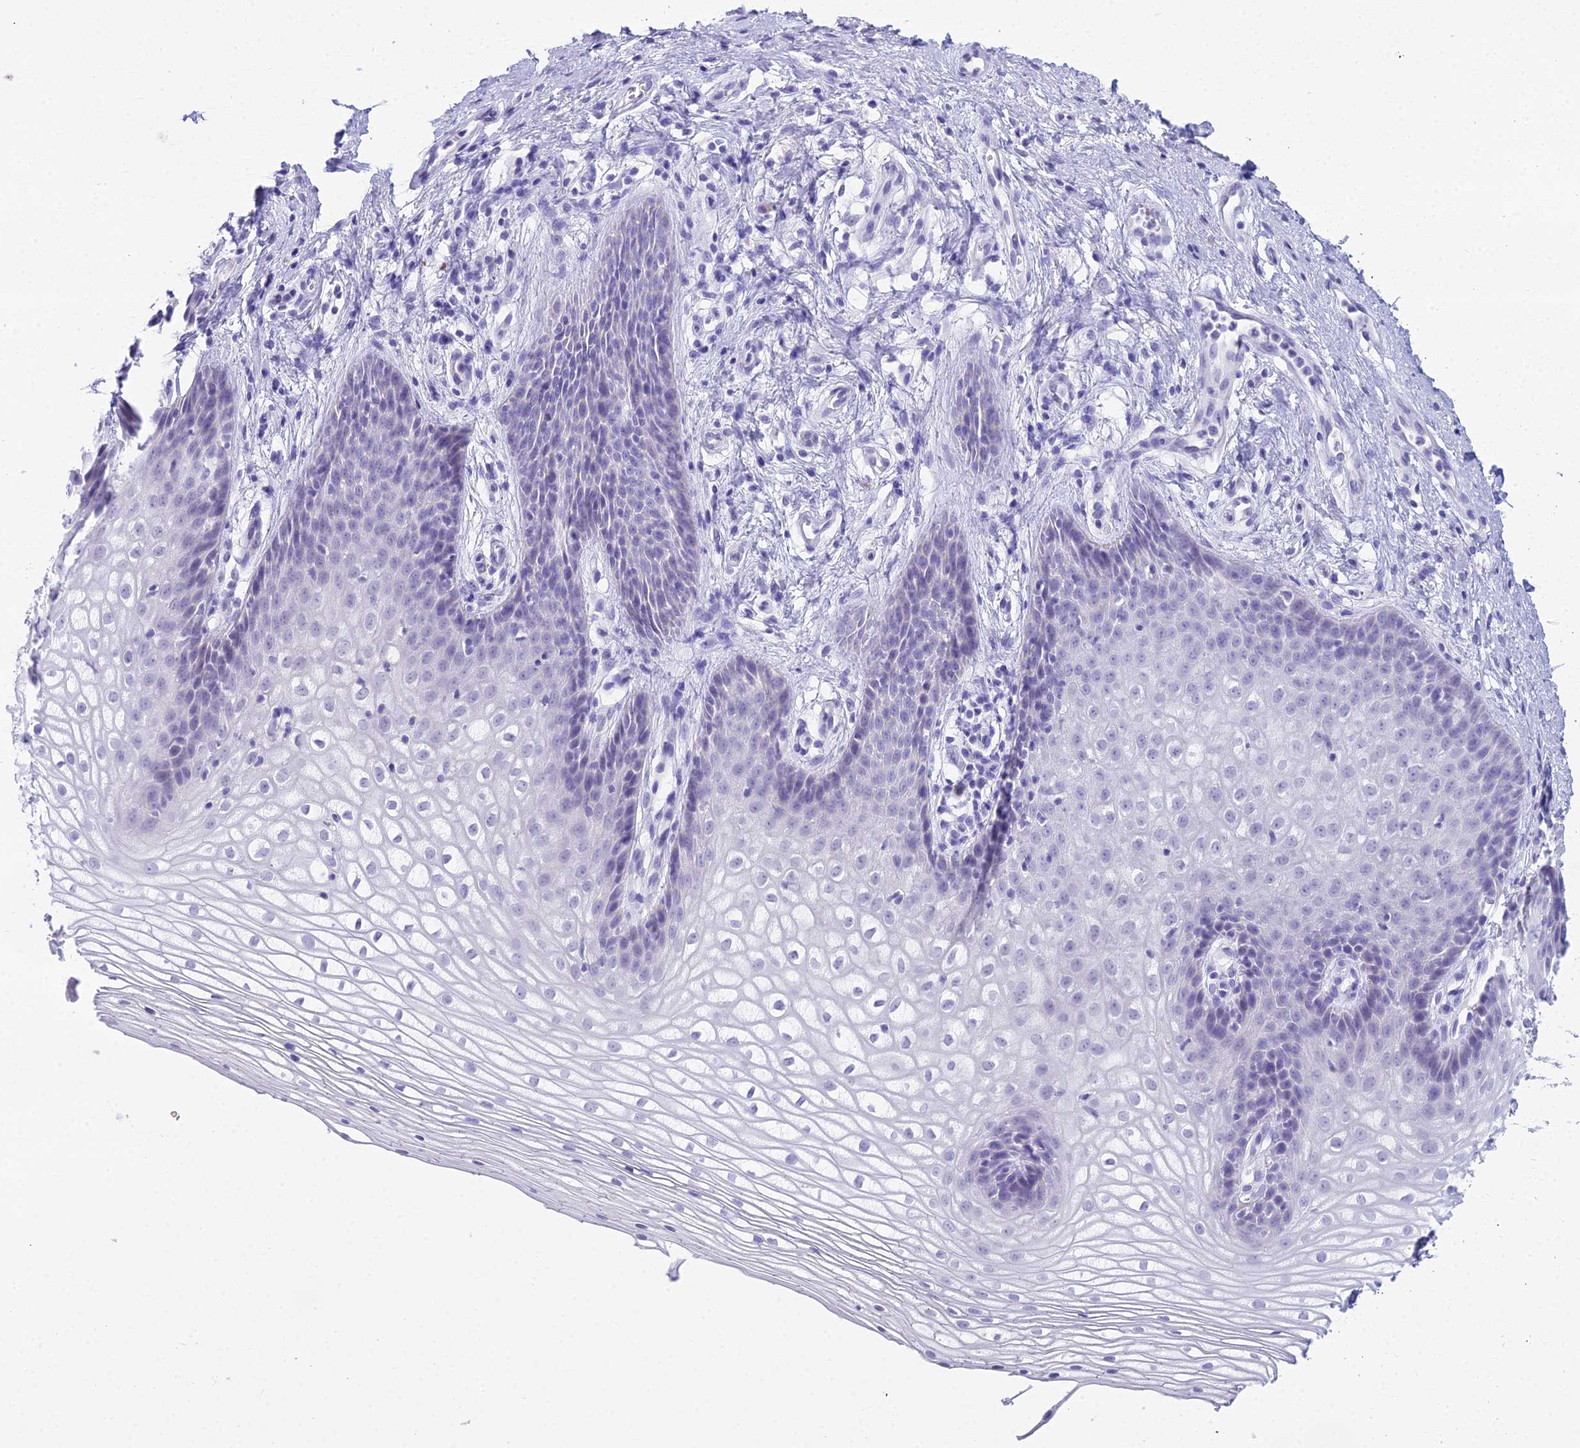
{"staining": {"intensity": "negative", "quantity": "none", "location": "none"}, "tissue": "vagina", "cell_type": "Squamous epithelial cells", "image_type": "normal", "snomed": [{"axis": "morphology", "description": "Normal tissue, NOS"}, {"axis": "topography", "description": "Vagina"}], "caption": "IHC micrograph of benign human vagina stained for a protein (brown), which demonstrates no expression in squamous epithelial cells.", "gene": "CGB1", "patient": {"sex": "female", "age": 34}}